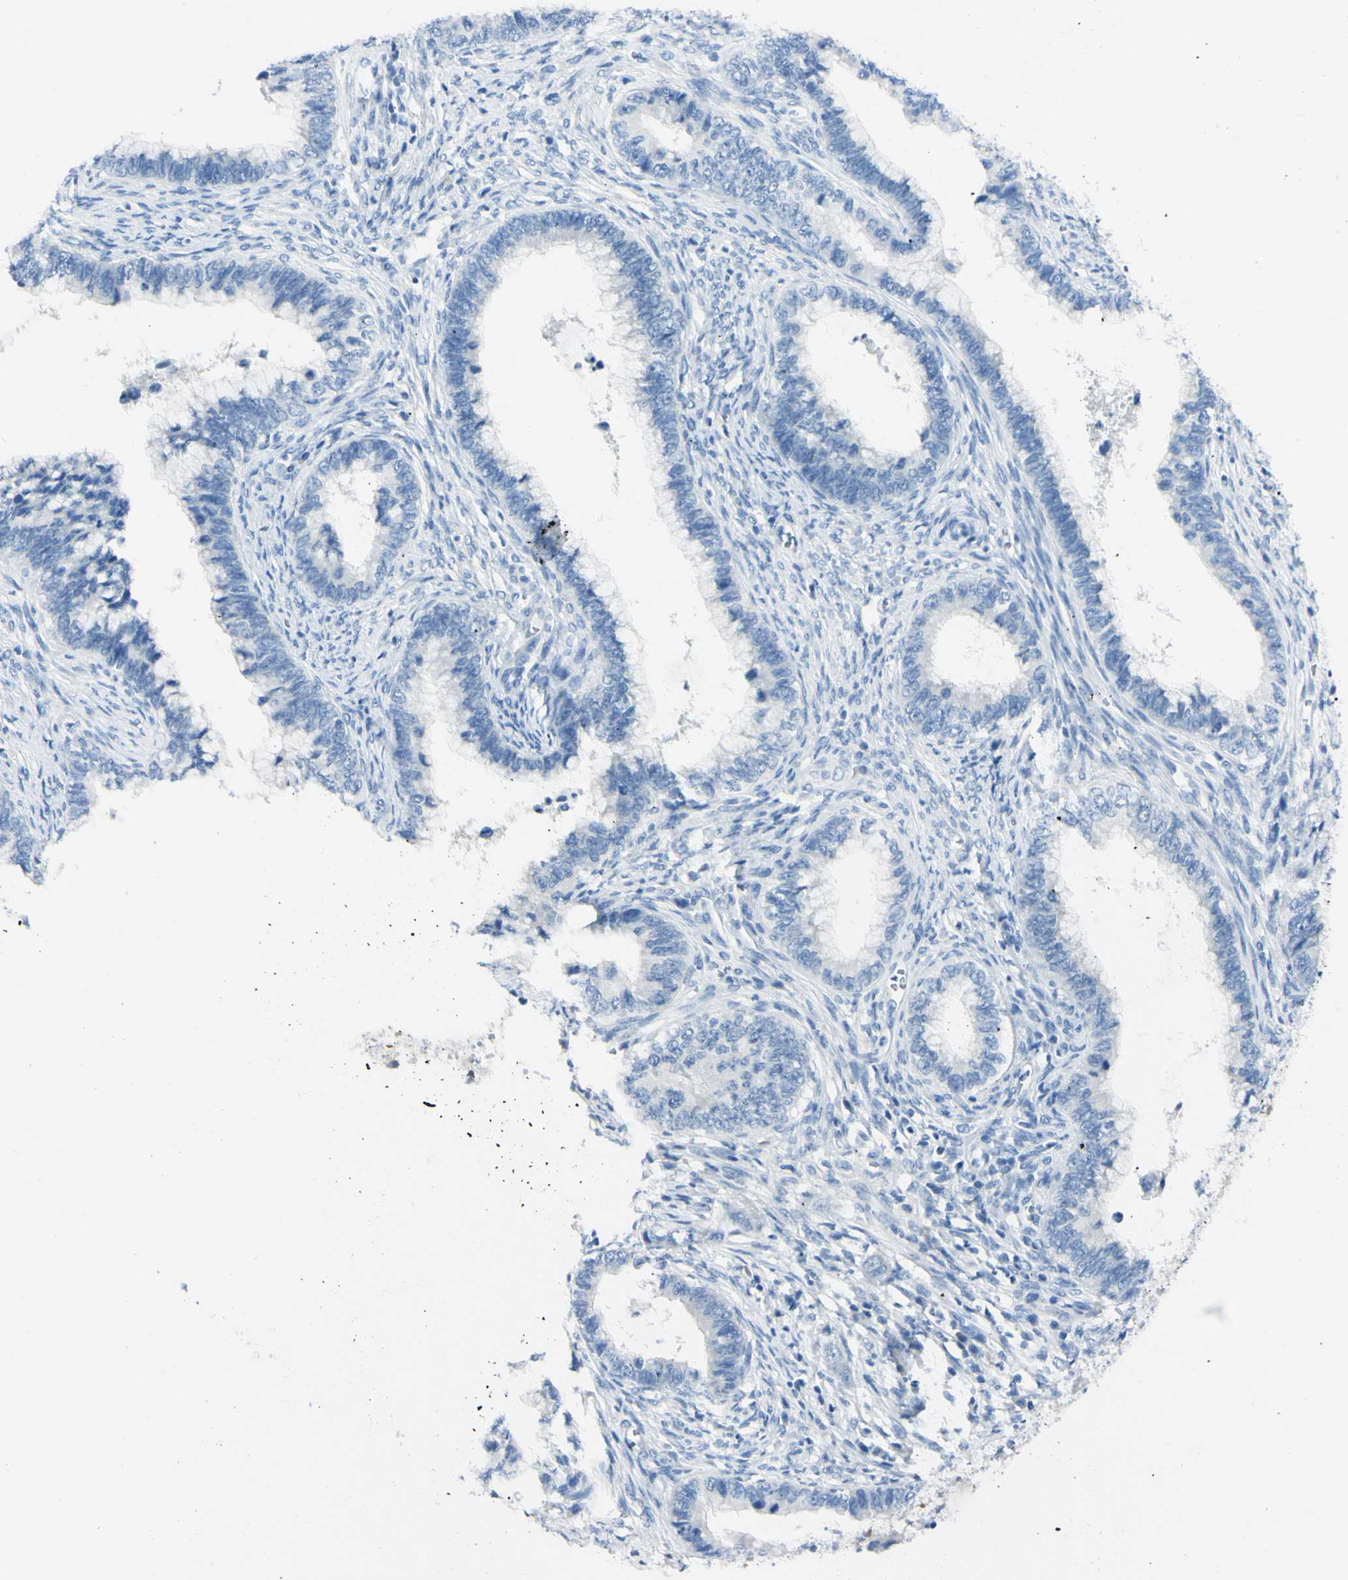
{"staining": {"intensity": "negative", "quantity": "none", "location": "none"}, "tissue": "cervical cancer", "cell_type": "Tumor cells", "image_type": "cancer", "snomed": [{"axis": "morphology", "description": "Adenocarcinoma, NOS"}, {"axis": "topography", "description": "Cervix"}], "caption": "This micrograph is of adenocarcinoma (cervical) stained with immunohistochemistry to label a protein in brown with the nuclei are counter-stained blue. There is no positivity in tumor cells. The staining is performed using DAB brown chromogen with nuclei counter-stained in using hematoxylin.", "gene": "FOLH1", "patient": {"sex": "female", "age": 44}}